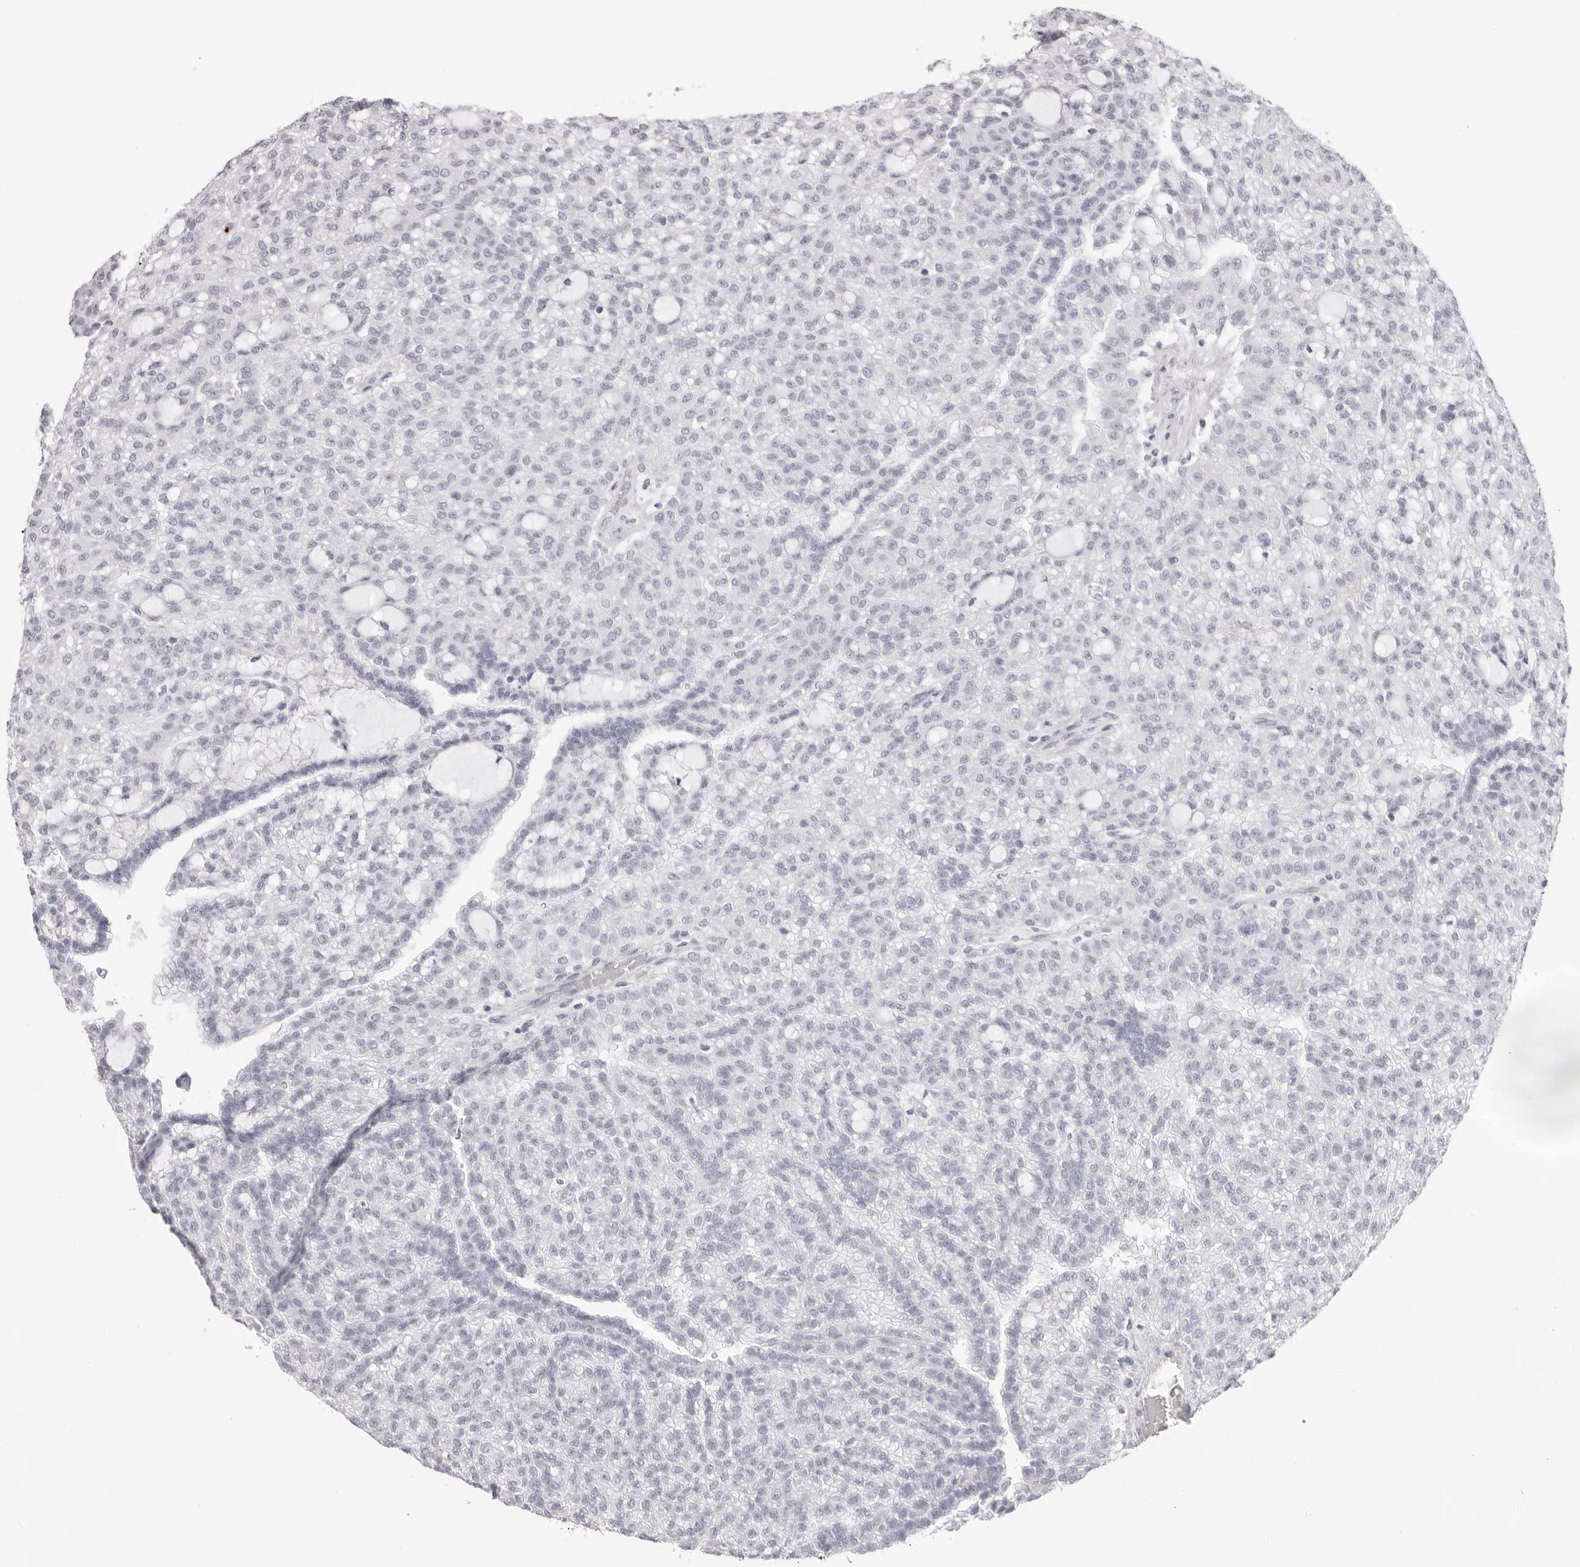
{"staining": {"intensity": "negative", "quantity": "none", "location": "none"}, "tissue": "renal cancer", "cell_type": "Tumor cells", "image_type": "cancer", "snomed": [{"axis": "morphology", "description": "Adenocarcinoma, NOS"}, {"axis": "topography", "description": "Kidney"}], "caption": "Immunohistochemical staining of human adenocarcinoma (renal) demonstrates no significant positivity in tumor cells.", "gene": "SPTA1", "patient": {"sex": "male", "age": 63}}